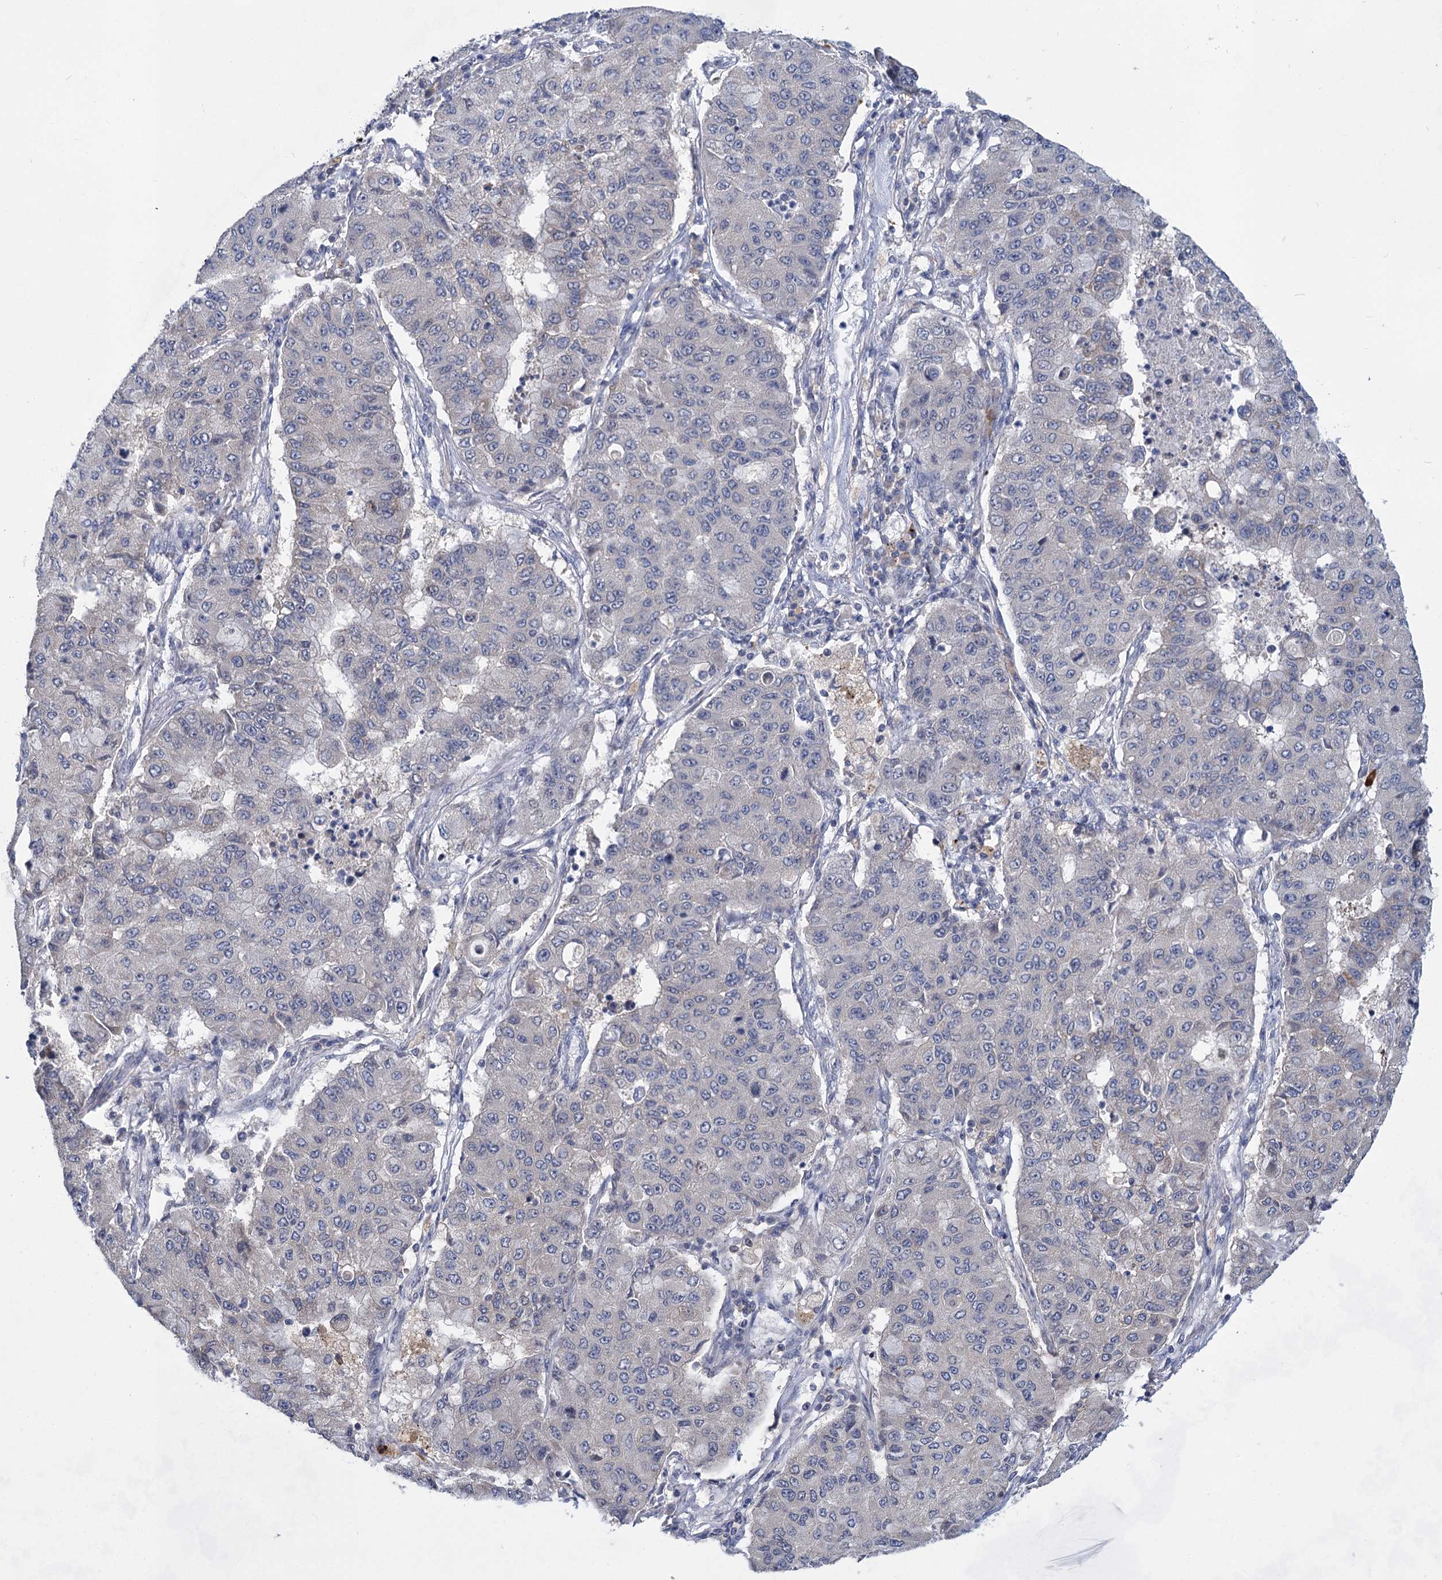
{"staining": {"intensity": "negative", "quantity": "none", "location": "none"}, "tissue": "lung cancer", "cell_type": "Tumor cells", "image_type": "cancer", "snomed": [{"axis": "morphology", "description": "Squamous cell carcinoma, NOS"}, {"axis": "topography", "description": "Lung"}], "caption": "IHC of human lung squamous cell carcinoma displays no staining in tumor cells. (DAB immunohistochemistry with hematoxylin counter stain).", "gene": "TTC17", "patient": {"sex": "male", "age": 74}}